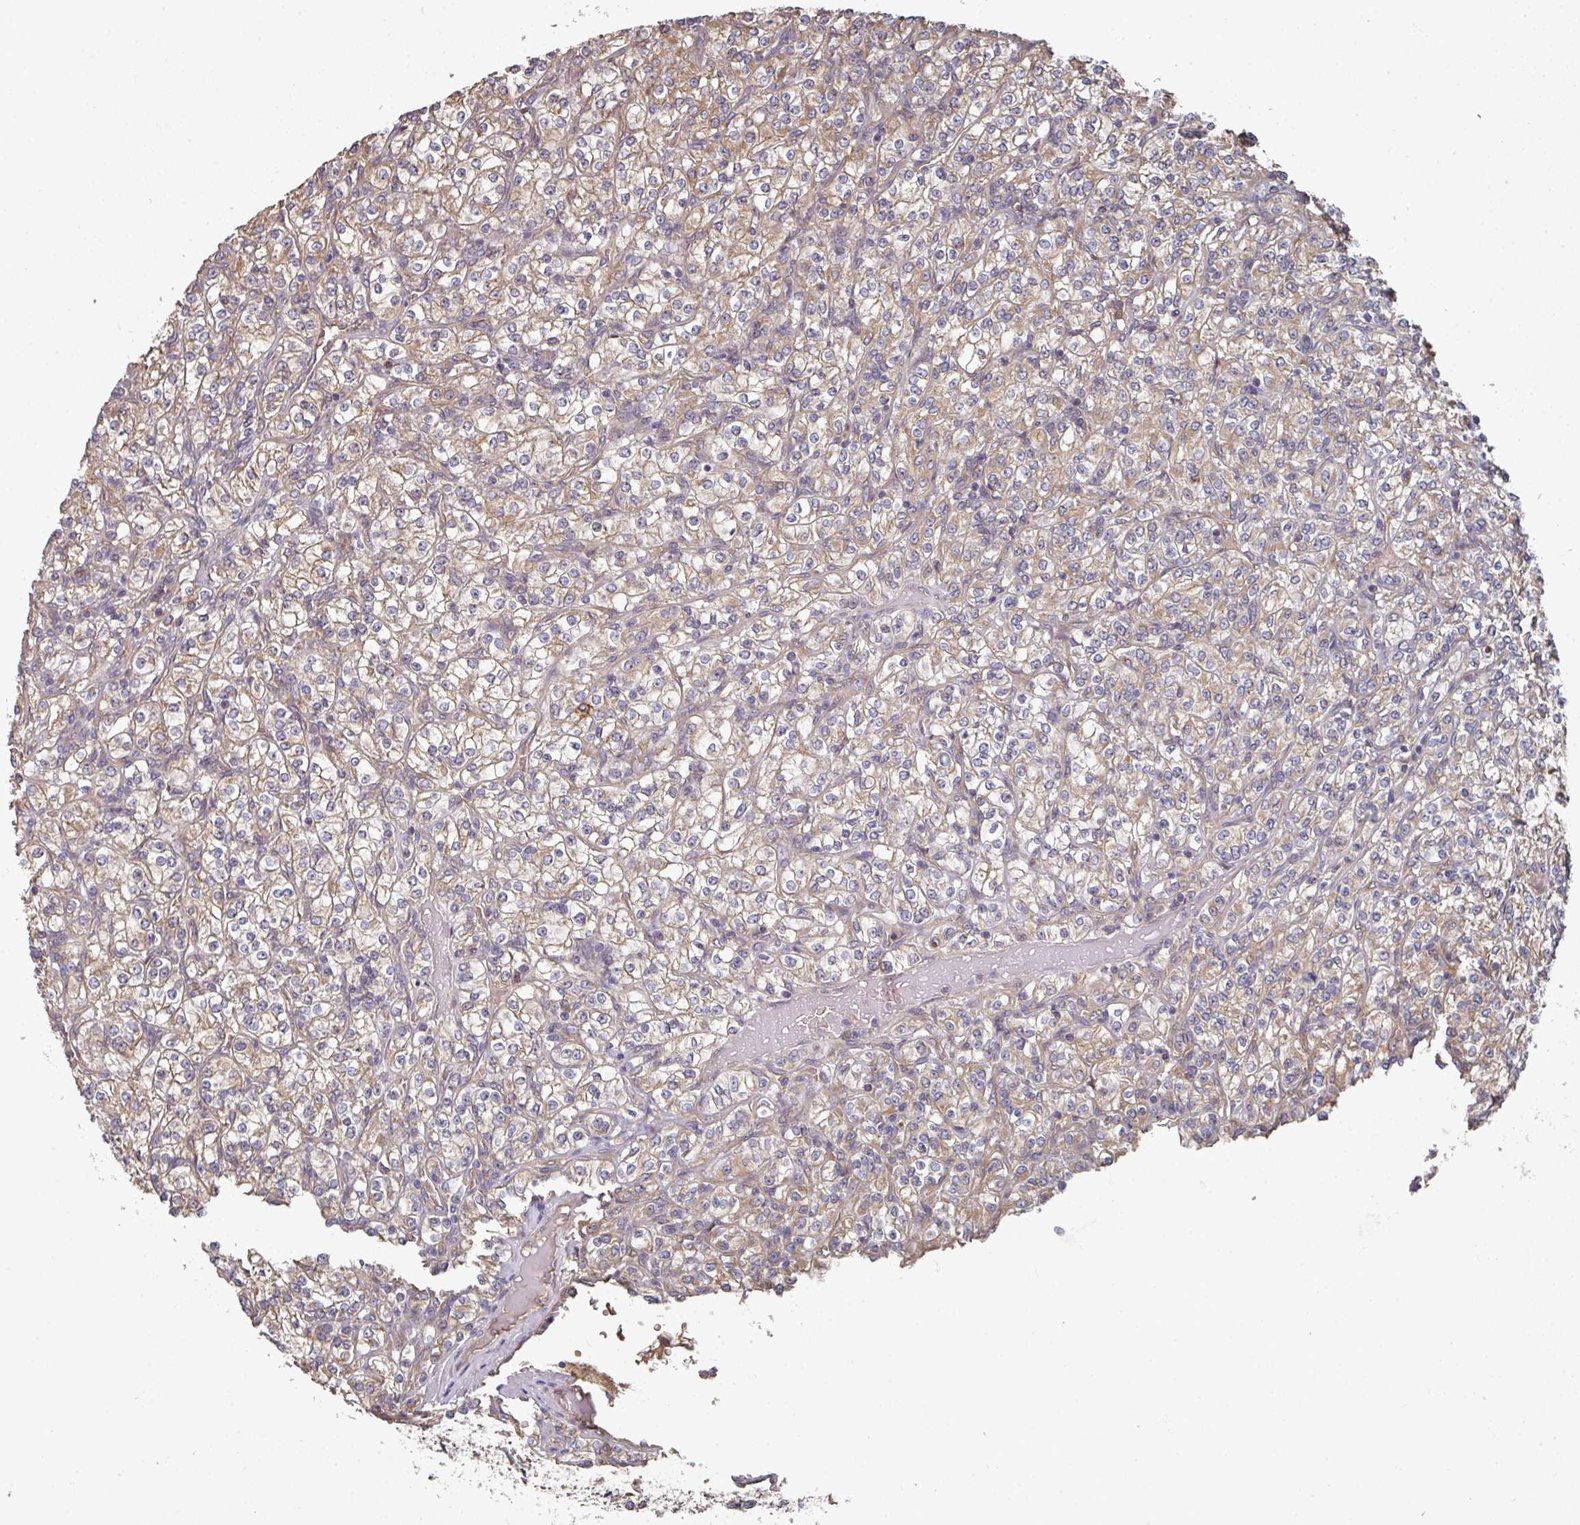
{"staining": {"intensity": "weak", "quantity": ">75%", "location": "cytoplasmic/membranous"}, "tissue": "renal cancer", "cell_type": "Tumor cells", "image_type": "cancer", "snomed": [{"axis": "morphology", "description": "Adenocarcinoma, NOS"}, {"axis": "topography", "description": "Kidney"}], "caption": "DAB (3,3'-diaminobenzidine) immunohistochemical staining of renal cancer displays weak cytoplasmic/membranous protein staining in approximately >75% of tumor cells. The protein is stained brown, and the nuclei are stained in blue (DAB IHC with brightfield microscopy, high magnification).", "gene": "EDEM2", "patient": {"sex": "male", "age": 77}}